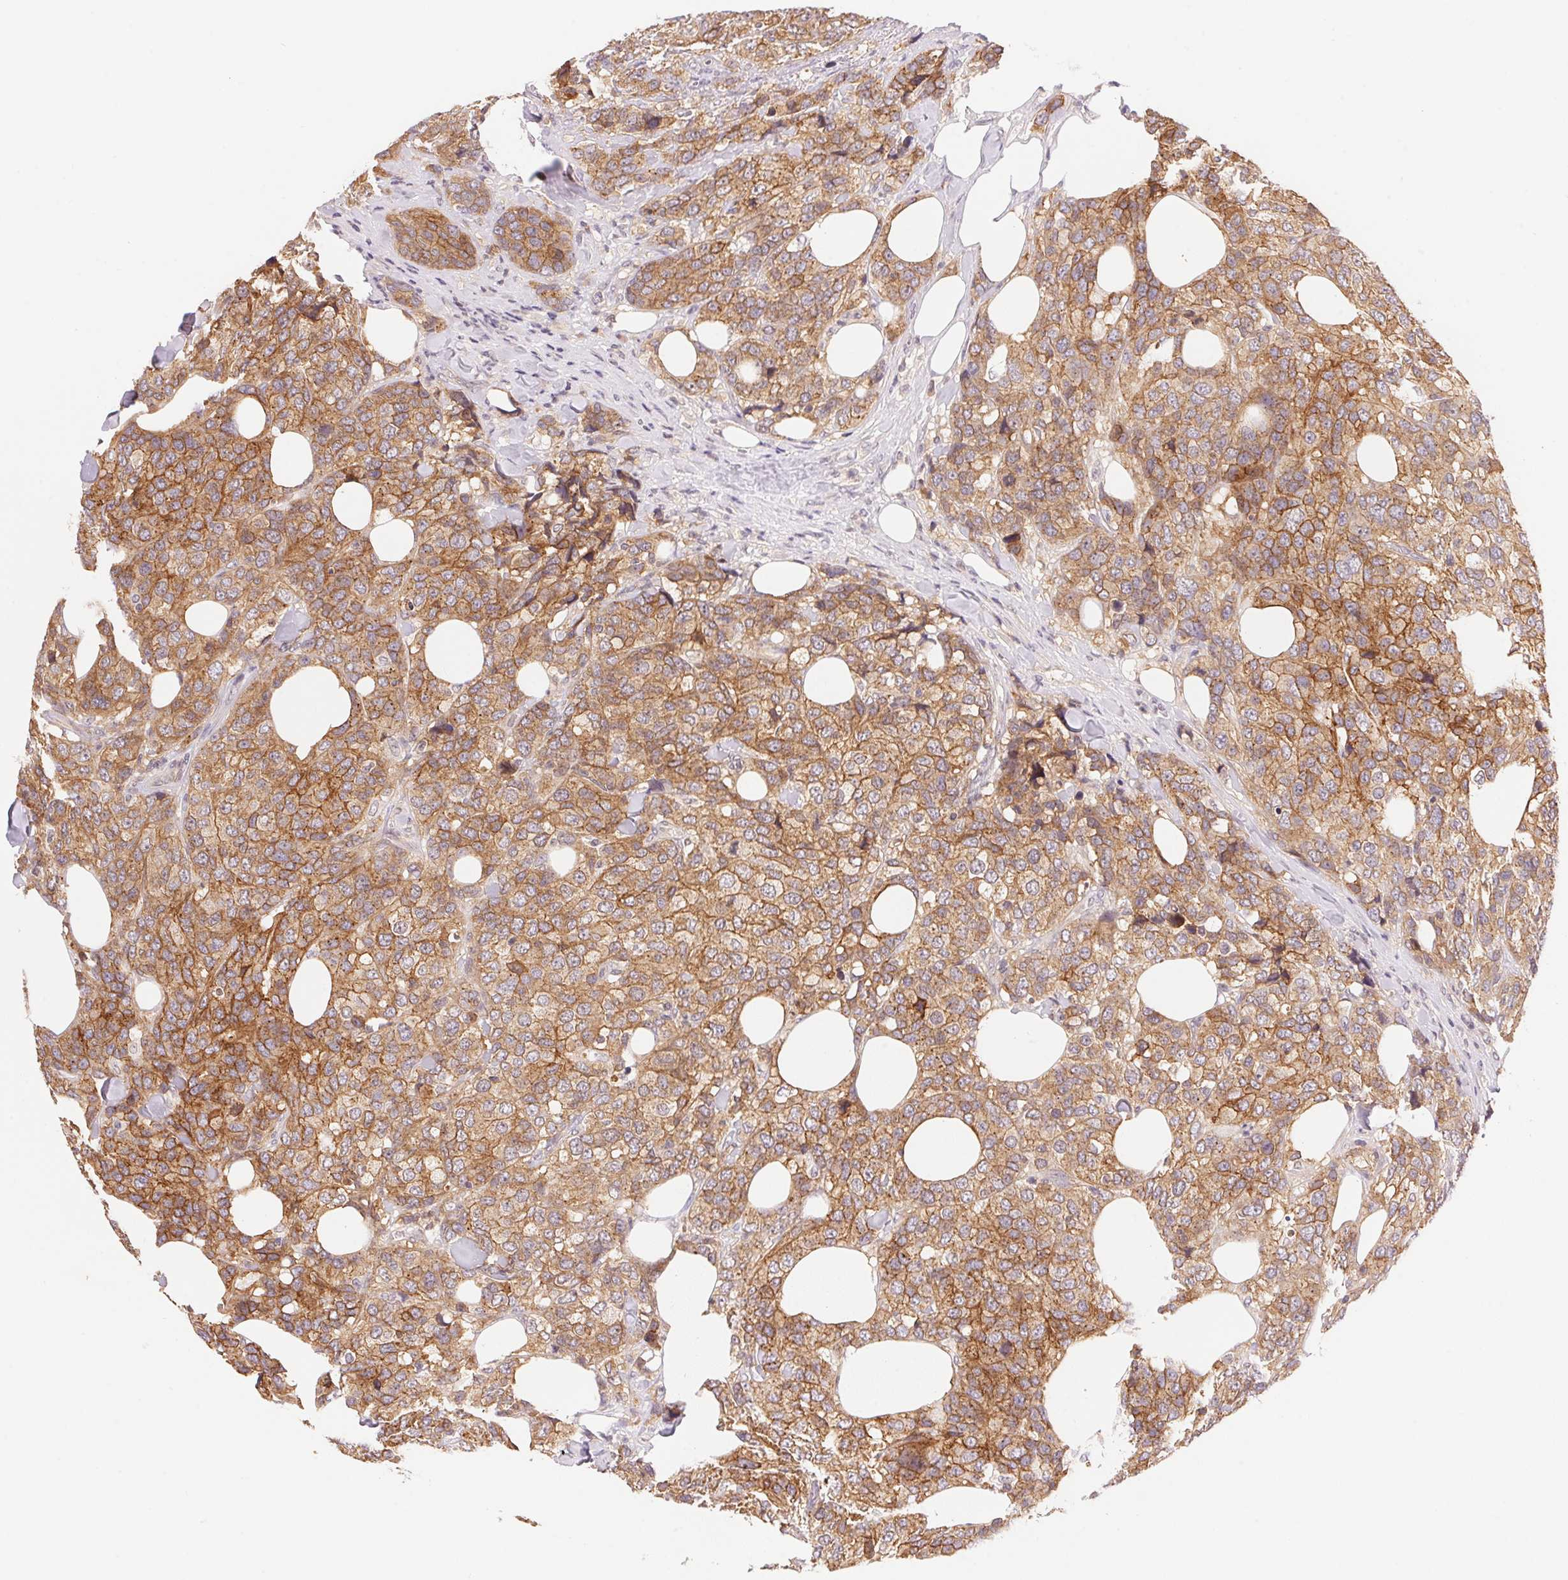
{"staining": {"intensity": "moderate", "quantity": ">75%", "location": "cytoplasmic/membranous"}, "tissue": "breast cancer", "cell_type": "Tumor cells", "image_type": "cancer", "snomed": [{"axis": "morphology", "description": "Lobular carcinoma"}, {"axis": "topography", "description": "Breast"}], "caption": "Breast cancer (lobular carcinoma) stained with a protein marker demonstrates moderate staining in tumor cells.", "gene": "BNIP5", "patient": {"sex": "female", "age": 59}}